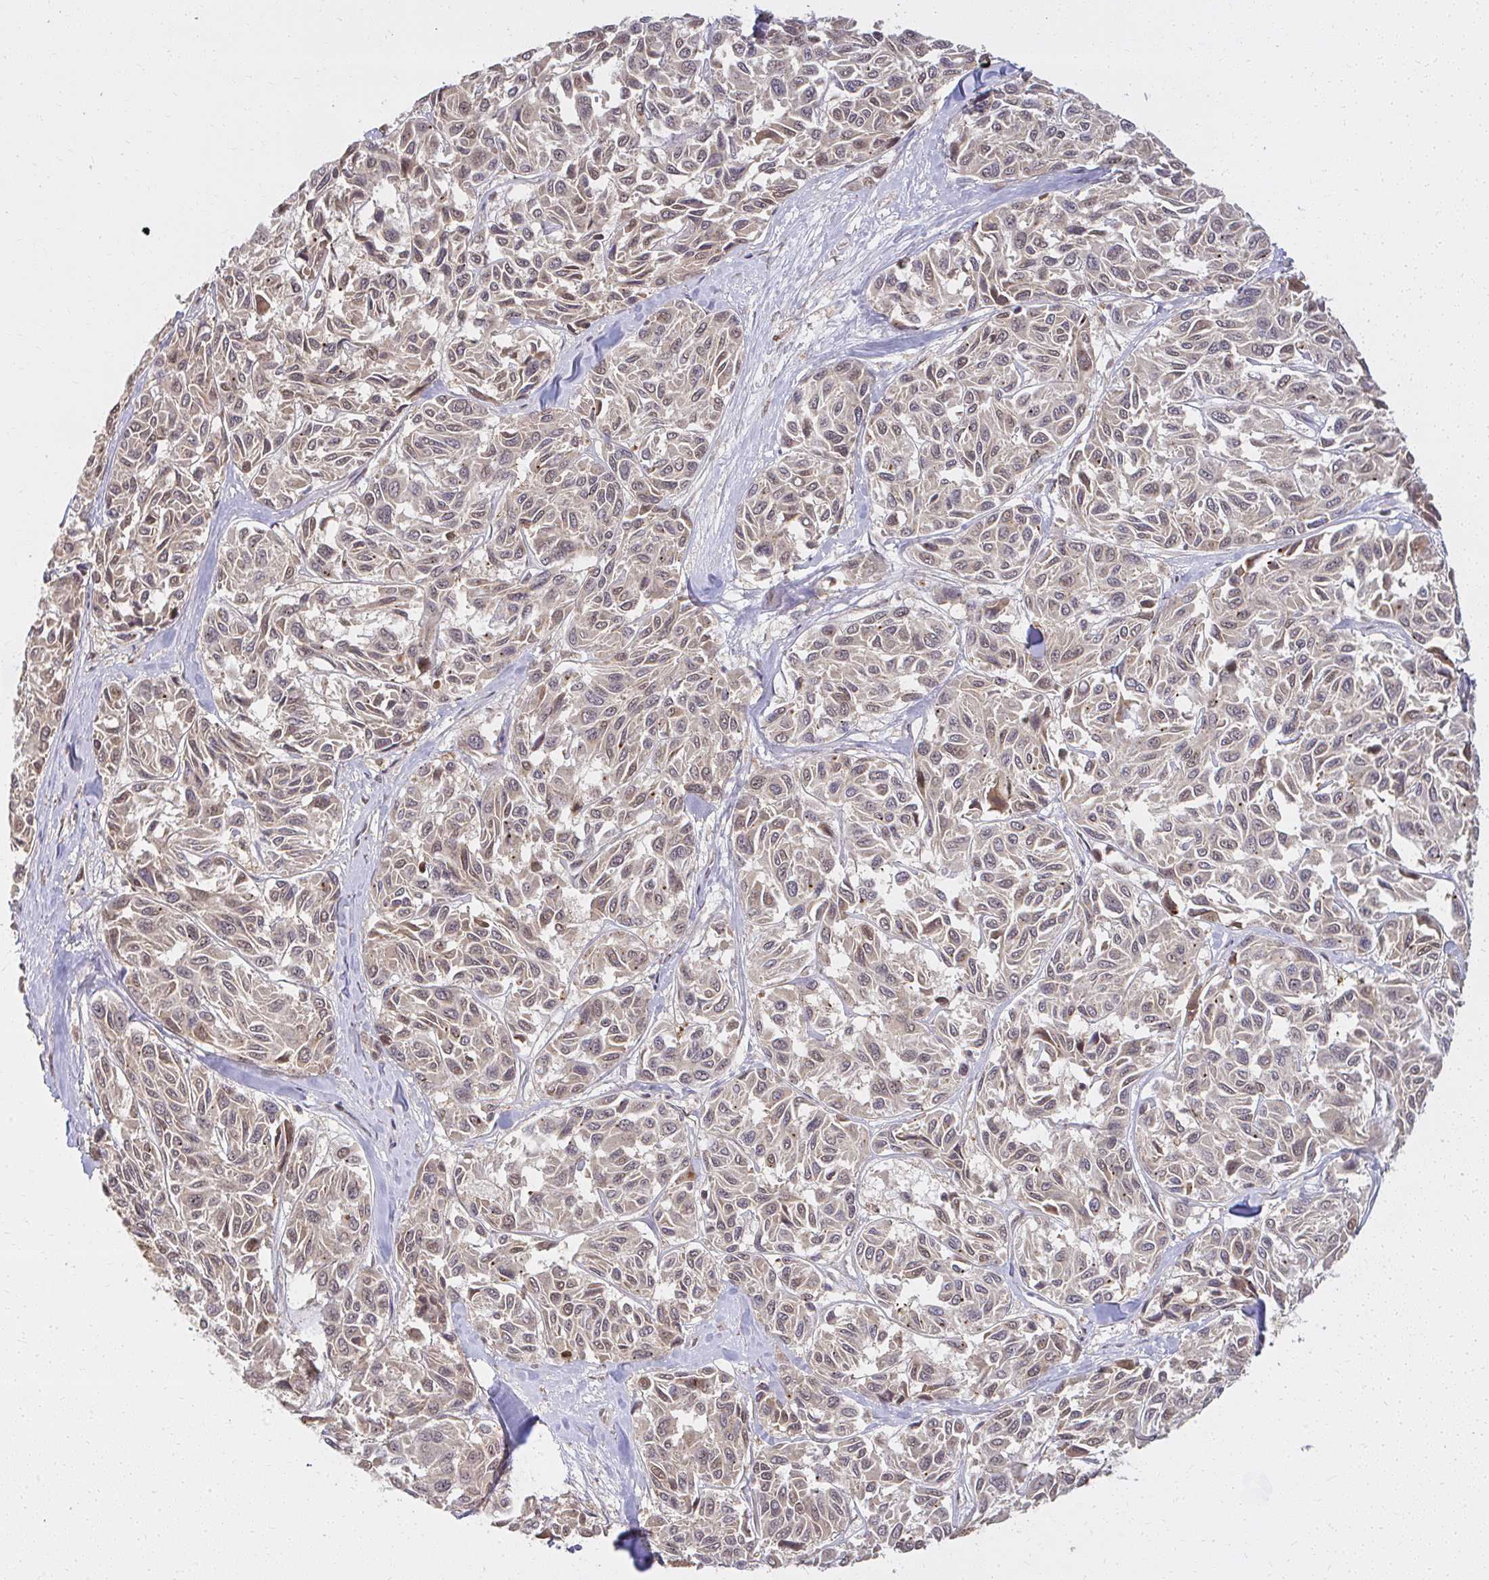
{"staining": {"intensity": "moderate", "quantity": "25%-75%", "location": "nuclear"}, "tissue": "melanoma", "cell_type": "Tumor cells", "image_type": "cancer", "snomed": [{"axis": "morphology", "description": "Malignant melanoma, NOS"}, {"axis": "topography", "description": "Skin"}], "caption": "The photomicrograph displays staining of melanoma, revealing moderate nuclear protein expression (brown color) within tumor cells.", "gene": "LARS2", "patient": {"sex": "female", "age": 66}}